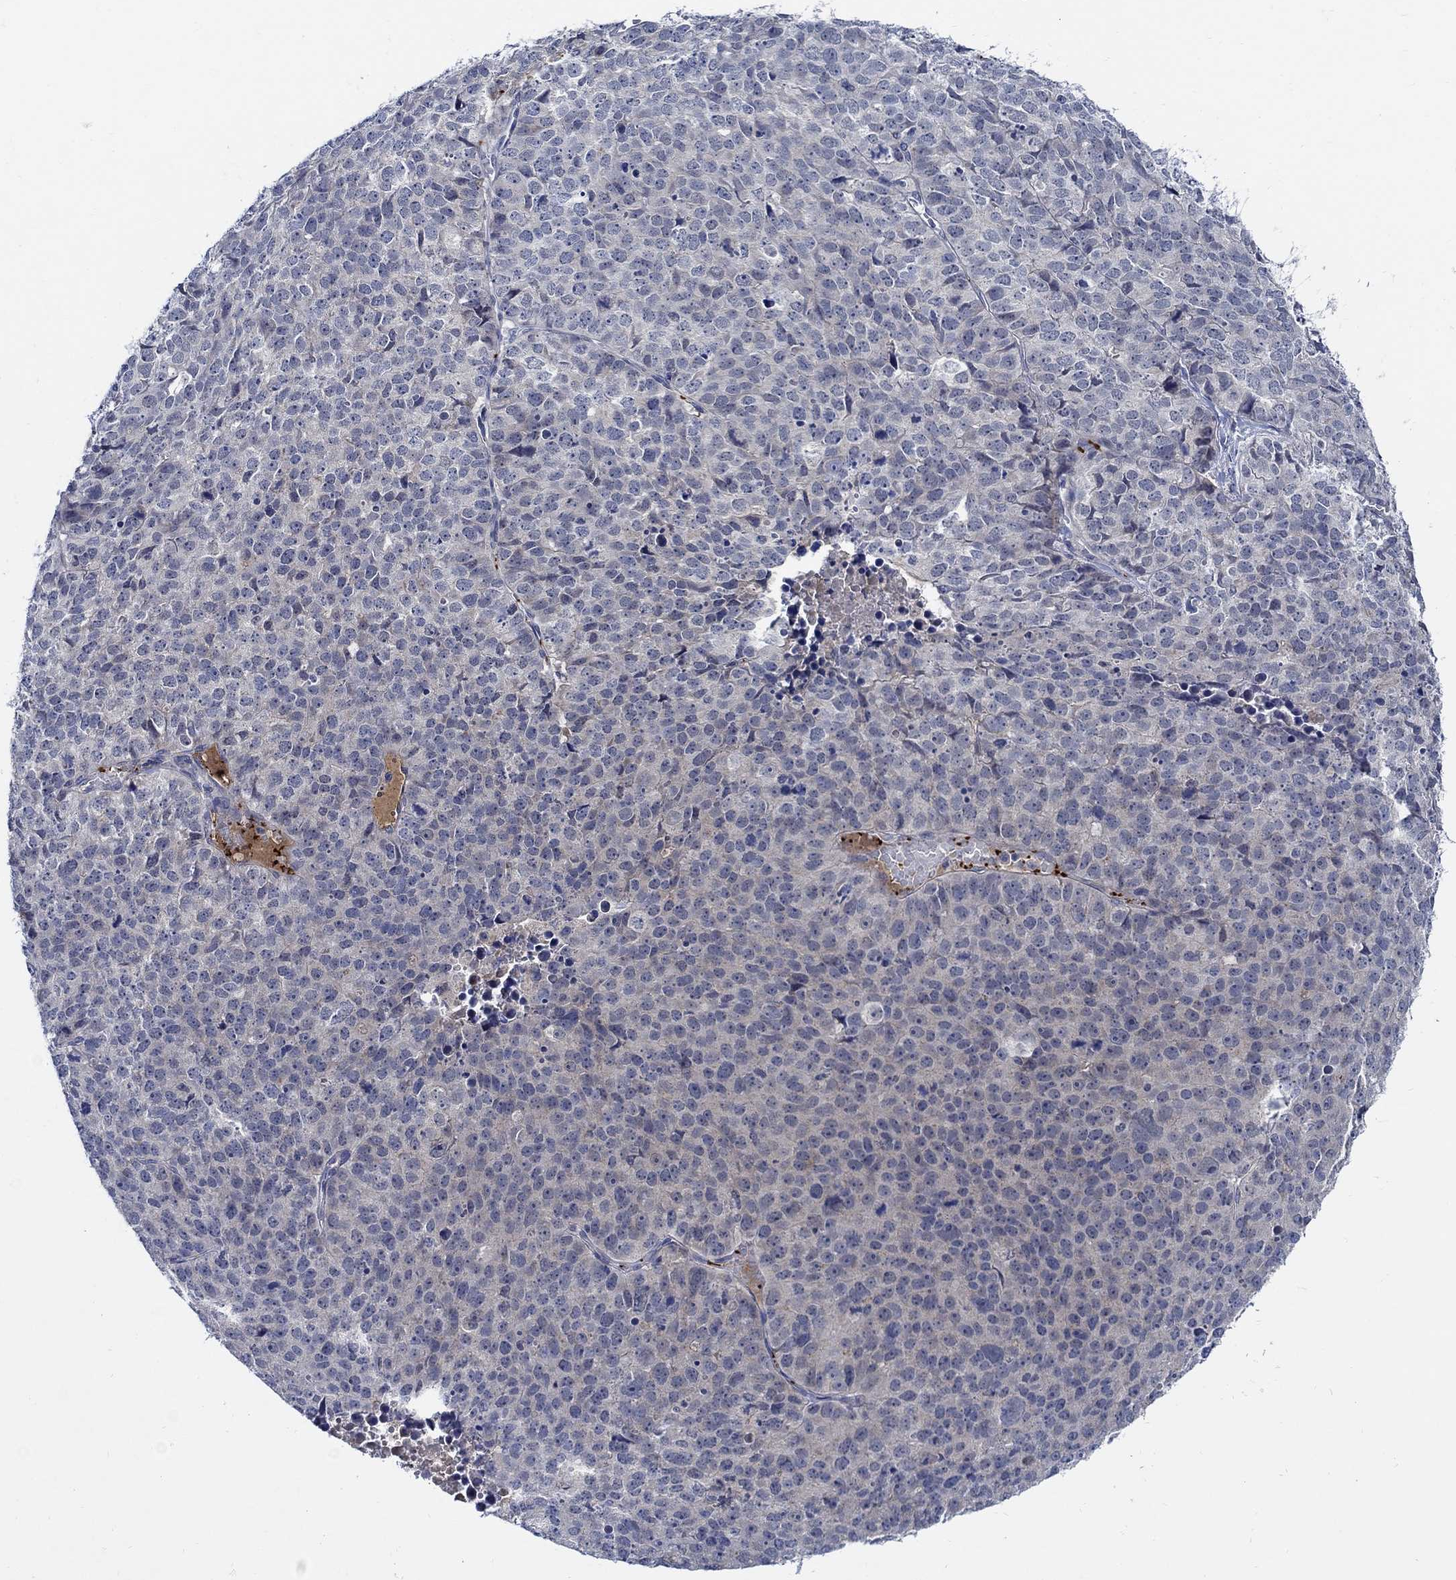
{"staining": {"intensity": "negative", "quantity": "none", "location": "none"}, "tissue": "stomach cancer", "cell_type": "Tumor cells", "image_type": "cancer", "snomed": [{"axis": "morphology", "description": "Adenocarcinoma, NOS"}, {"axis": "topography", "description": "Stomach"}], "caption": "There is no significant staining in tumor cells of adenocarcinoma (stomach).", "gene": "ALOX12", "patient": {"sex": "male", "age": 69}}